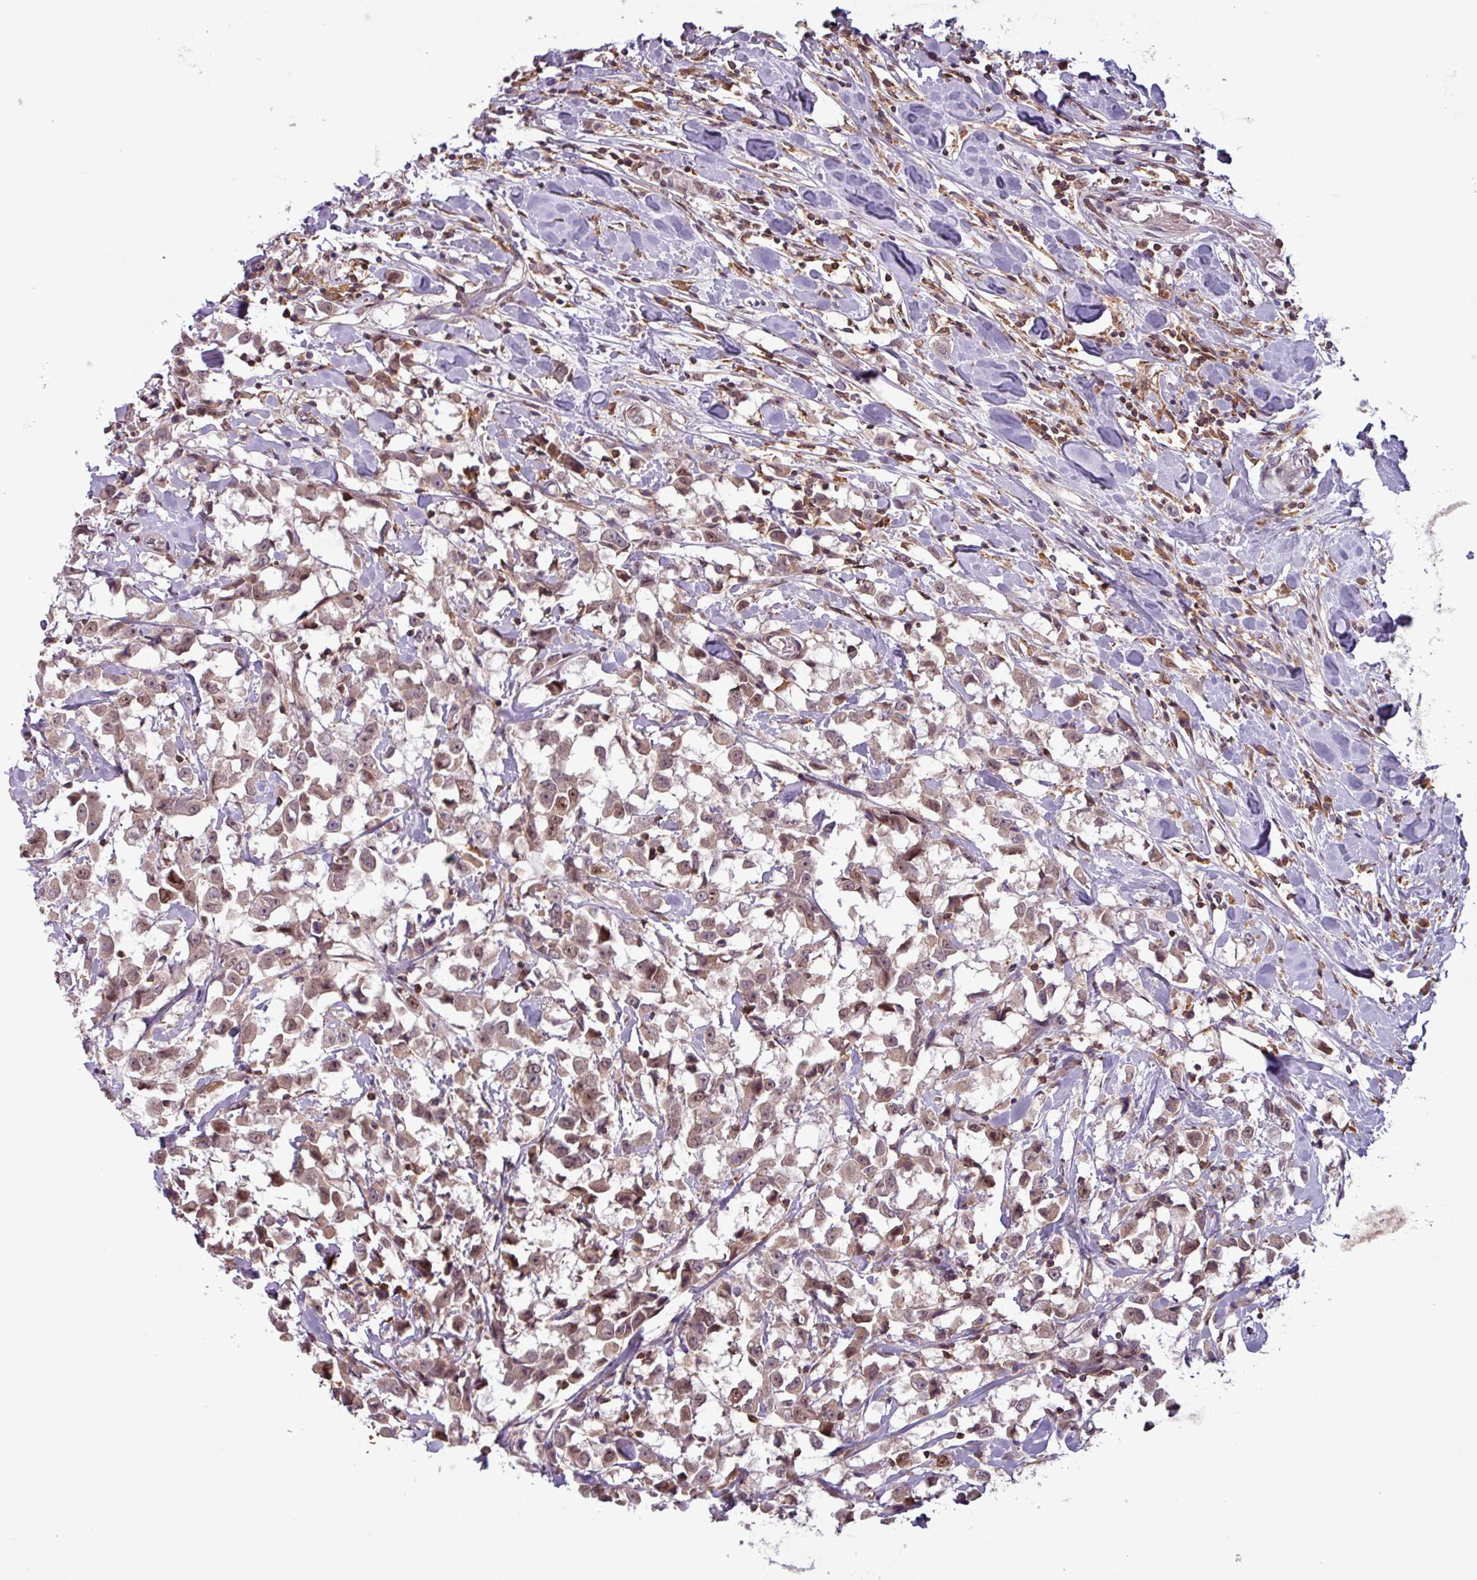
{"staining": {"intensity": "moderate", "quantity": ">75%", "location": "cytoplasmic/membranous,nuclear"}, "tissue": "breast cancer", "cell_type": "Tumor cells", "image_type": "cancer", "snomed": [{"axis": "morphology", "description": "Duct carcinoma"}, {"axis": "topography", "description": "Breast"}], "caption": "Protein staining shows moderate cytoplasmic/membranous and nuclear expression in about >75% of tumor cells in breast cancer.", "gene": "PRRX1", "patient": {"sex": "female", "age": 61}}